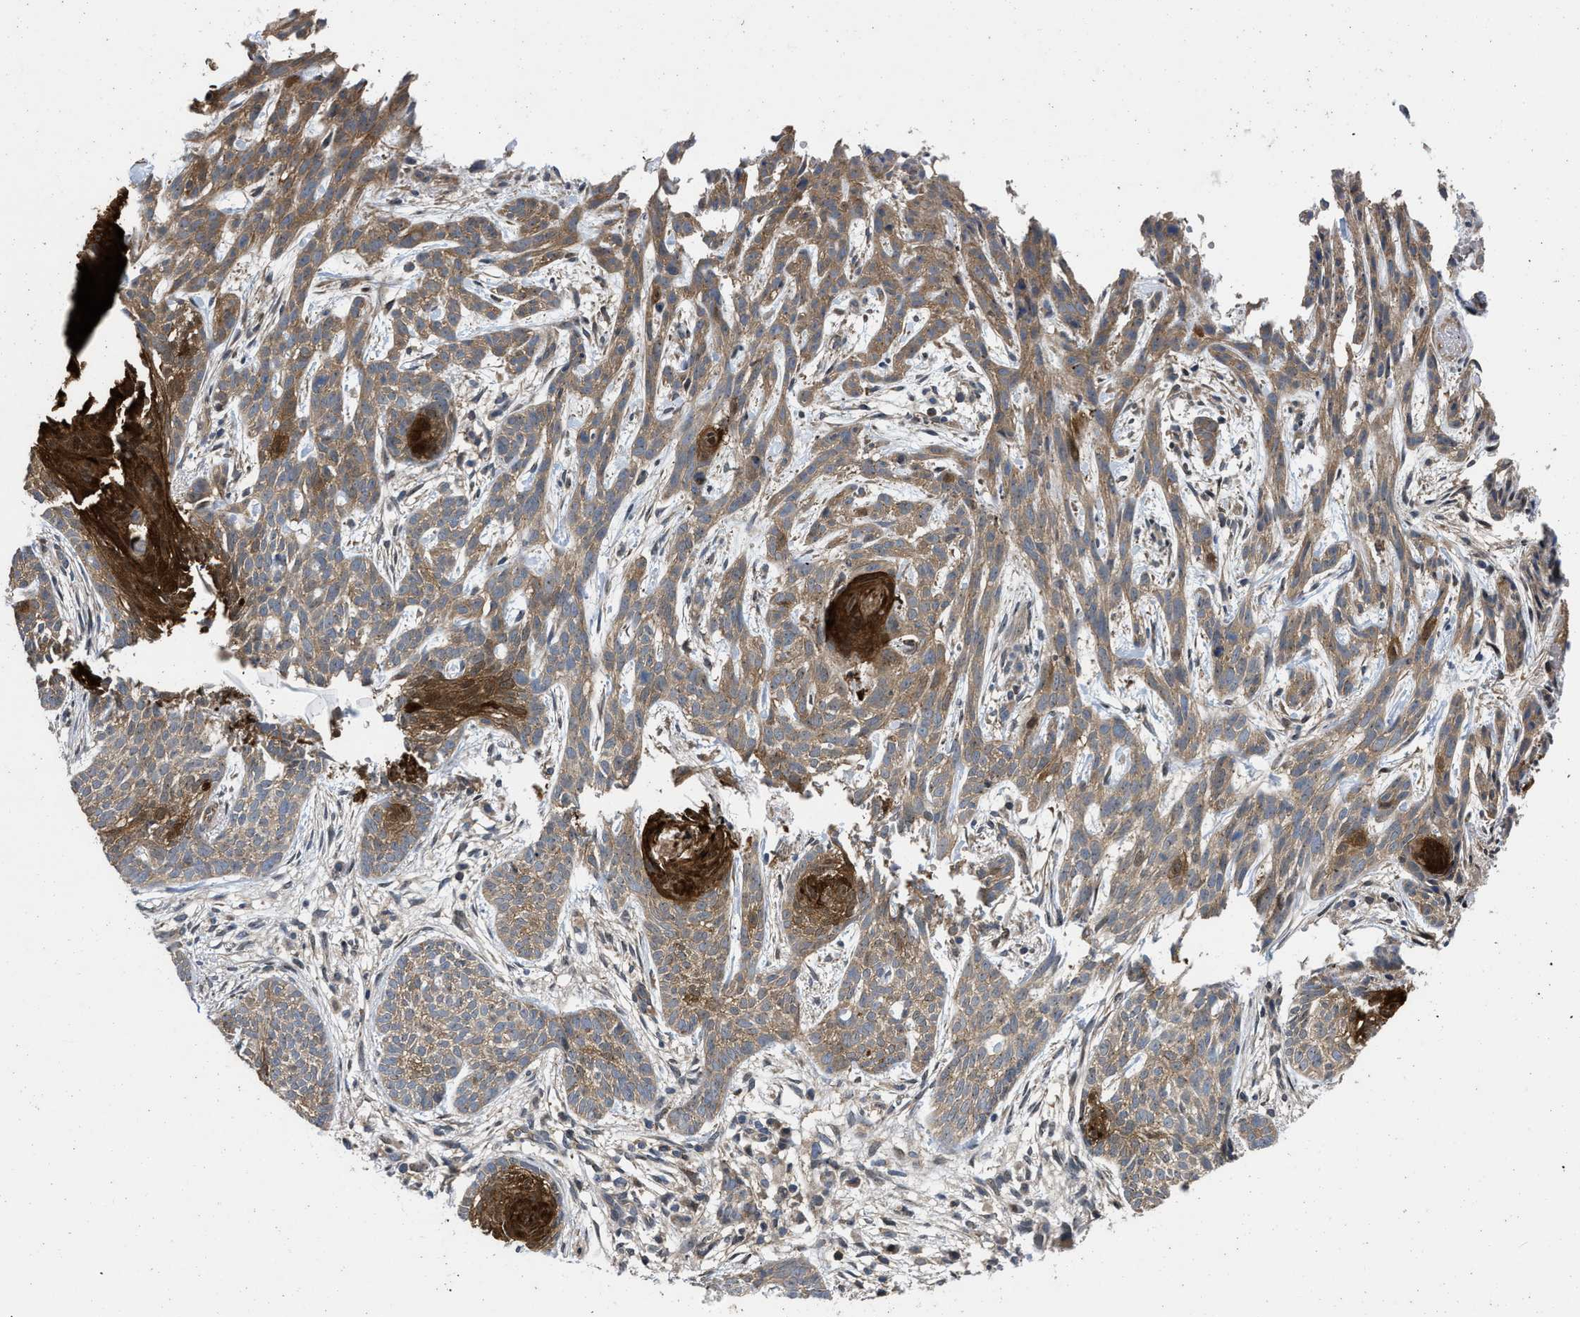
{"staining": {"intensity": "moderate", "quantity": ">75%", "location": "cytoplasmic/membranous"}, "tissue": "skin cancer", "cell_type": "Tumor cells", "image_type": "cancer", "snomed": [{"axis": "morphology", "description": "Basal cell carcinoma"}, {"axis": "topography", "description": "Skin"}], "caption": "IHC image of neoplastic tissue: human skin cancer stained using immunohistochemistry reveals medium levels of moderate protein expression localized specifically in the cytoplasmic/membranous of tumor cells, appearing as a cytoplasmic/membranous brown color.", "gene": "PRDM14", "patient": {"sex": "female", "age": 59}}